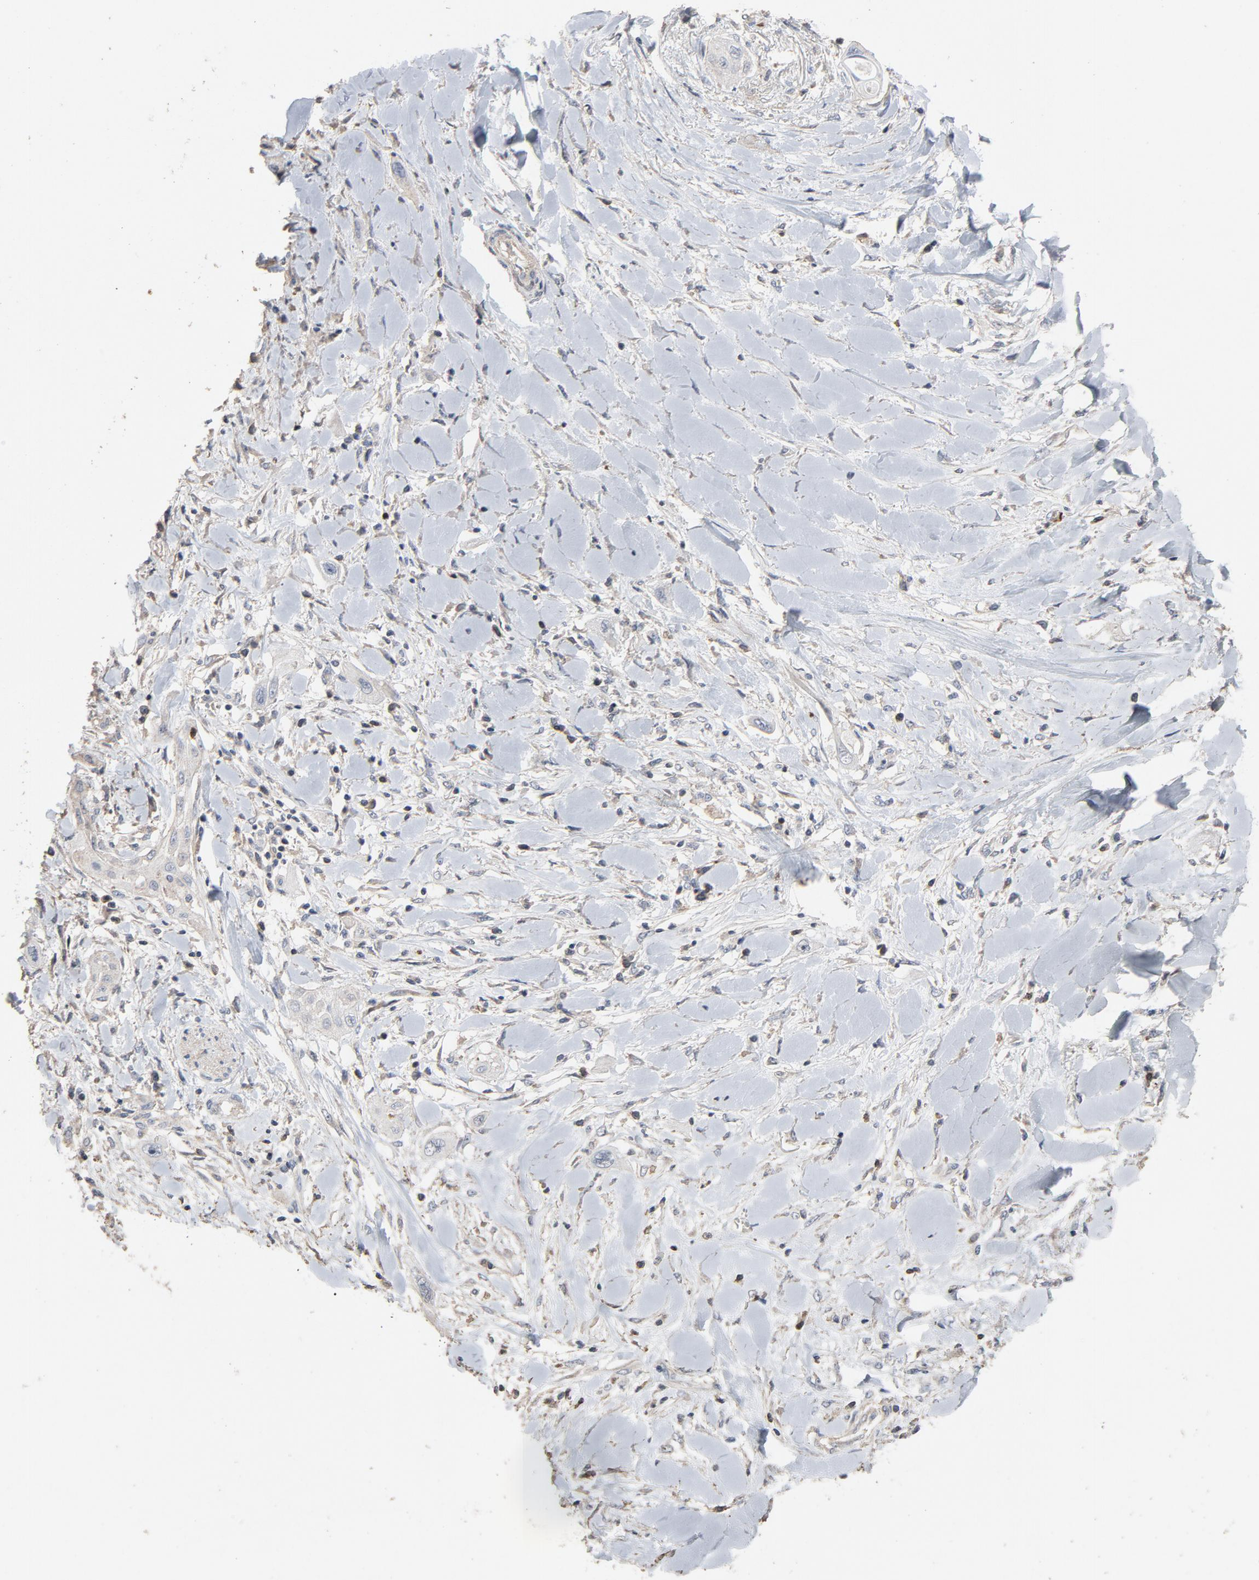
{"staining": {"intensity": "negative", "quantity": "none", "location": "none"}, "tissue": "lung cancer", "cell_type": "Tumor cells", "image_type": "cancer", "snomed": [{"axis": "morphology", "description": "Squamous cell carcinoma, NOS"}, {"axis": "topography", "description": "Lung"}], "caption": "Immunohistochemistry photomicrograph of squamous cell carcinoma (lung) stained for a protein (brown), which exhibits no expression in tumor cells.", "gene": "CDK6", "patient": {"sex": "female", "age": 47}}